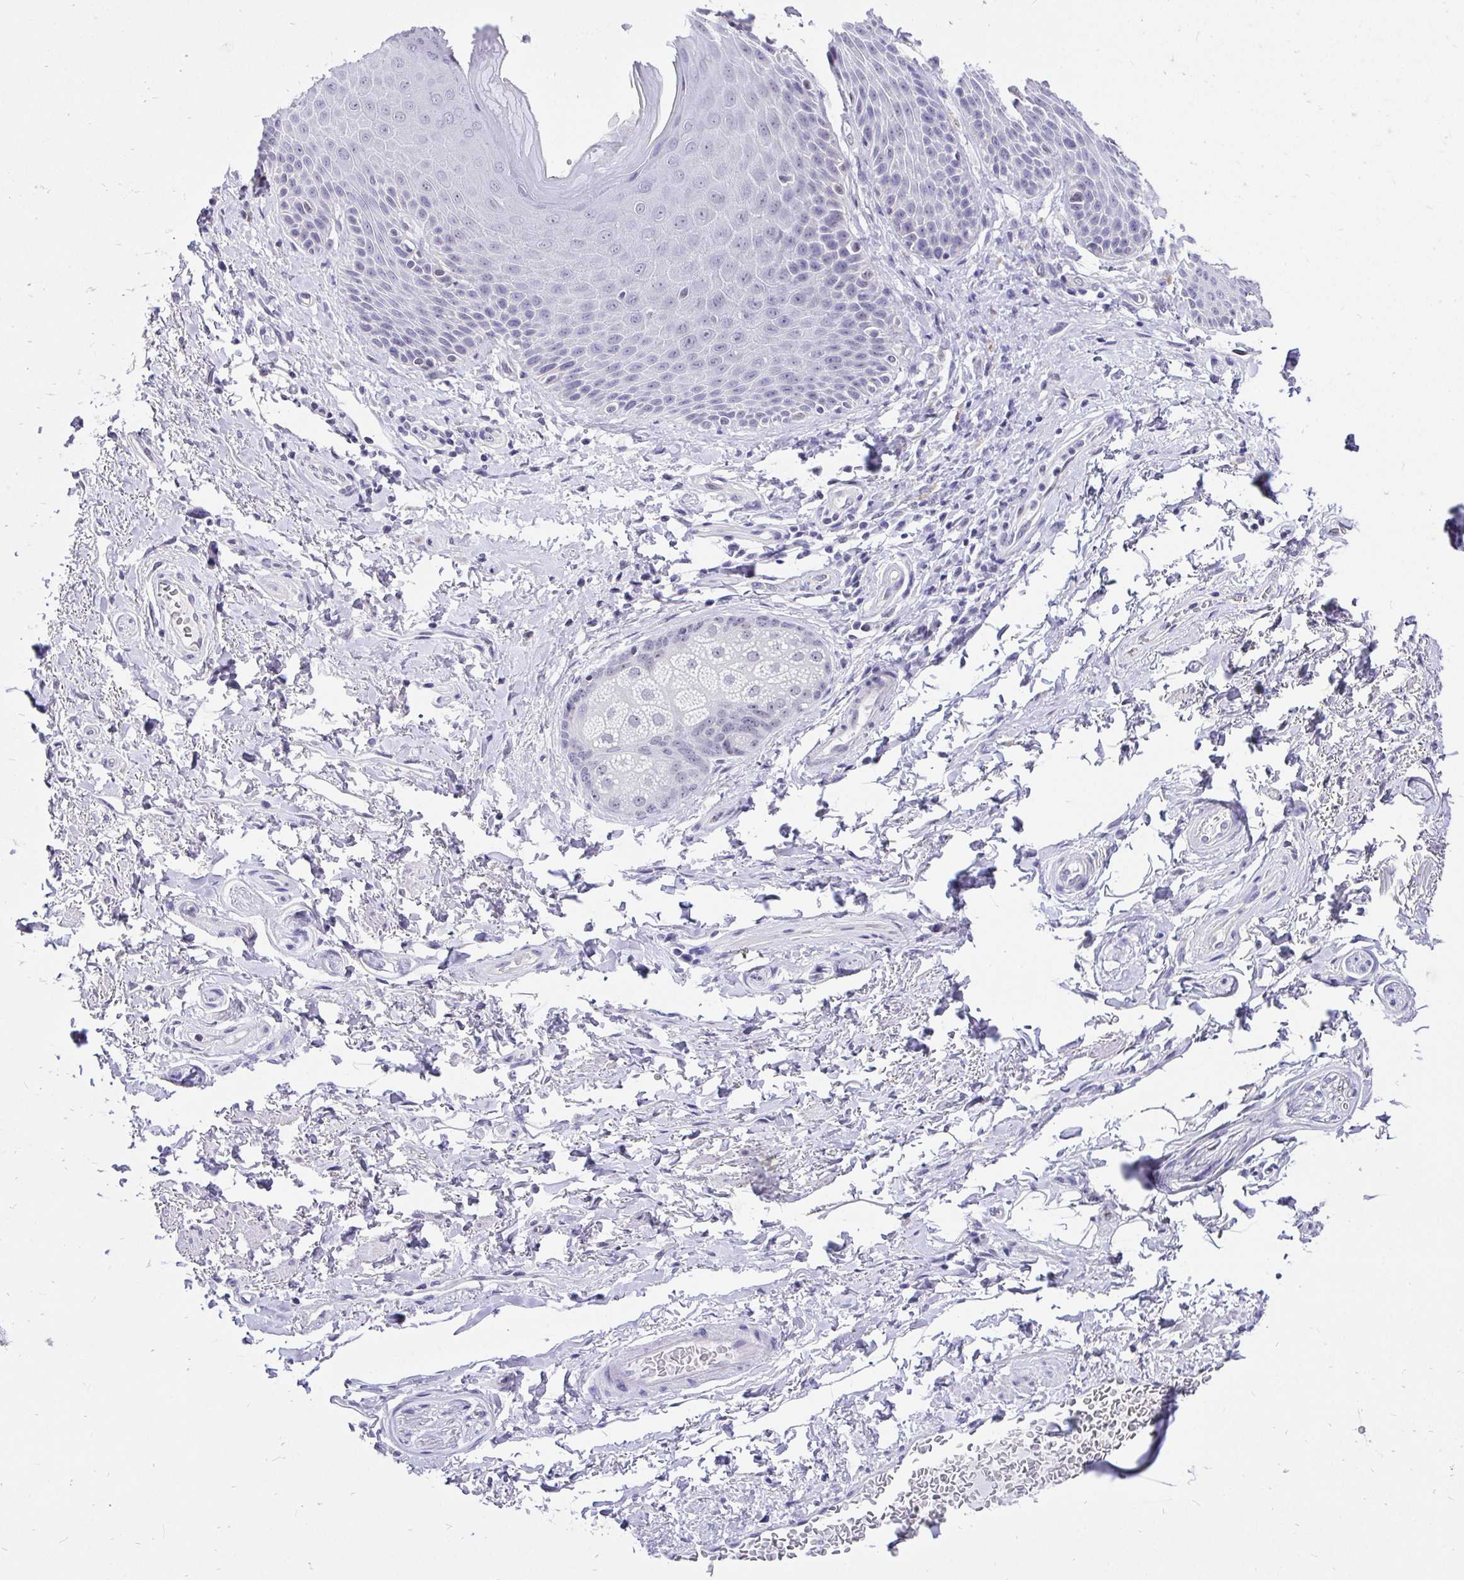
{"staining": {"intensity": "negative", "quantity": "none", "location": "none"}, "tissue": "adipose tissue", "cell_type": "Adipocytes", "image_type": "normal", "snomed": [{"axis": "morphology", "description": "Normal tissue, NOS"}, {"axis": "topography", "description": "Peripheral nerve tissue"}], "caption": "The immunohistochemistry (IHC) histopathology image has no significant staining in adipocytes of adipose tissue.", "gene": "ZNF860", "patient": {"sex": "male", "age": 51}}